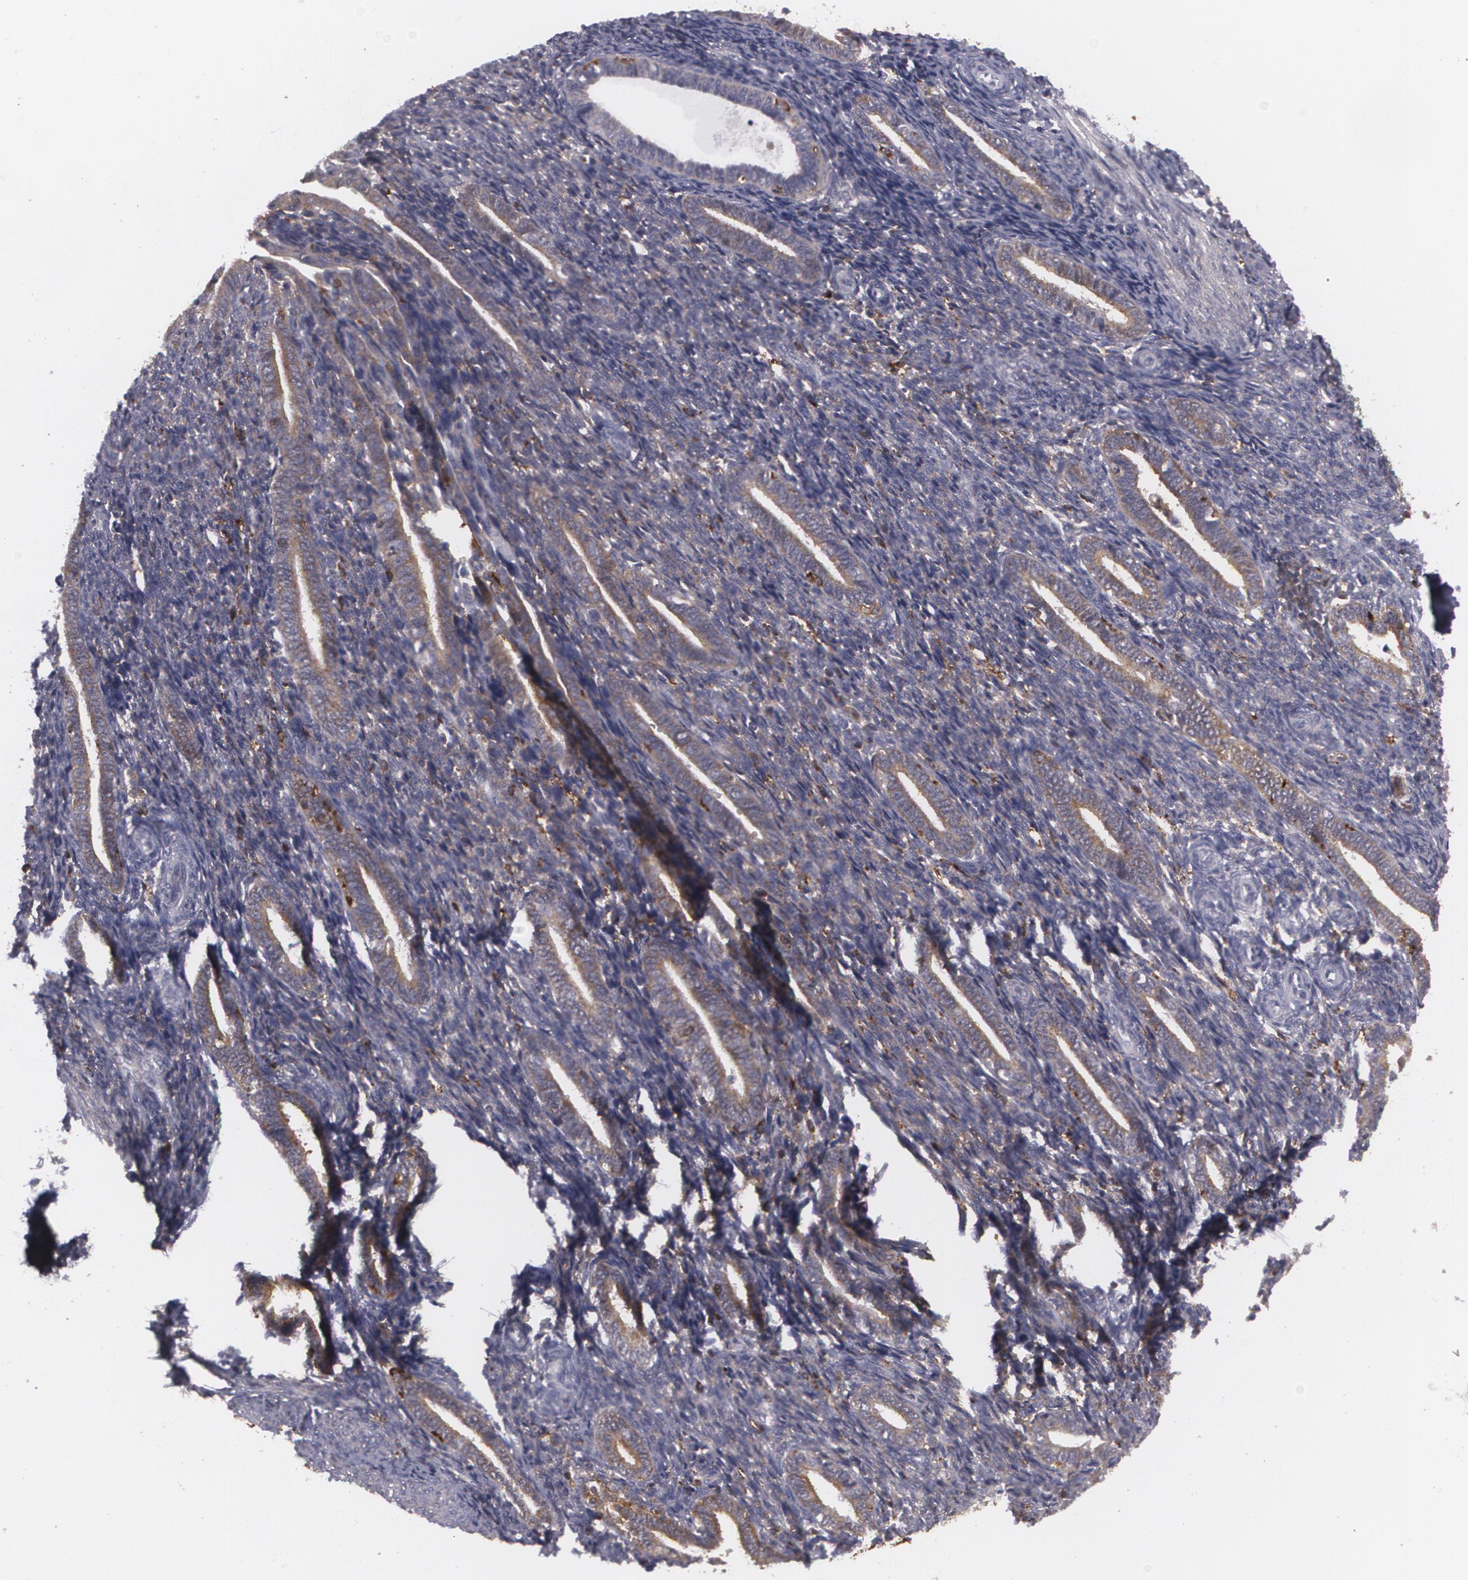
{"staining": {"intensity": "moderate", "quantity": ">75%", "location": "cytoplasmic/membranous"}, "tissue": "endometrium", "cell_type": "Cells in endometrial stroma", "image_type": "normal", "snomed": [{"axis": "morphology", "description": "Normal tissue, NOS"}, {"axis": "topography", "description": "Endometrium"}], "caption": "A high-resolution micrograph shows IHC staining of benign endometrium, which reveals moderate cytoplasmic/membranous staining in about >75% of cells in endometrial stroma. The staining was performed using DAB, with brown indicating positive protein expression. Nuclei are stained blue with hematoxylin.", "gene": "BIN1", "patient": {"sex": "female", "age": 27}}